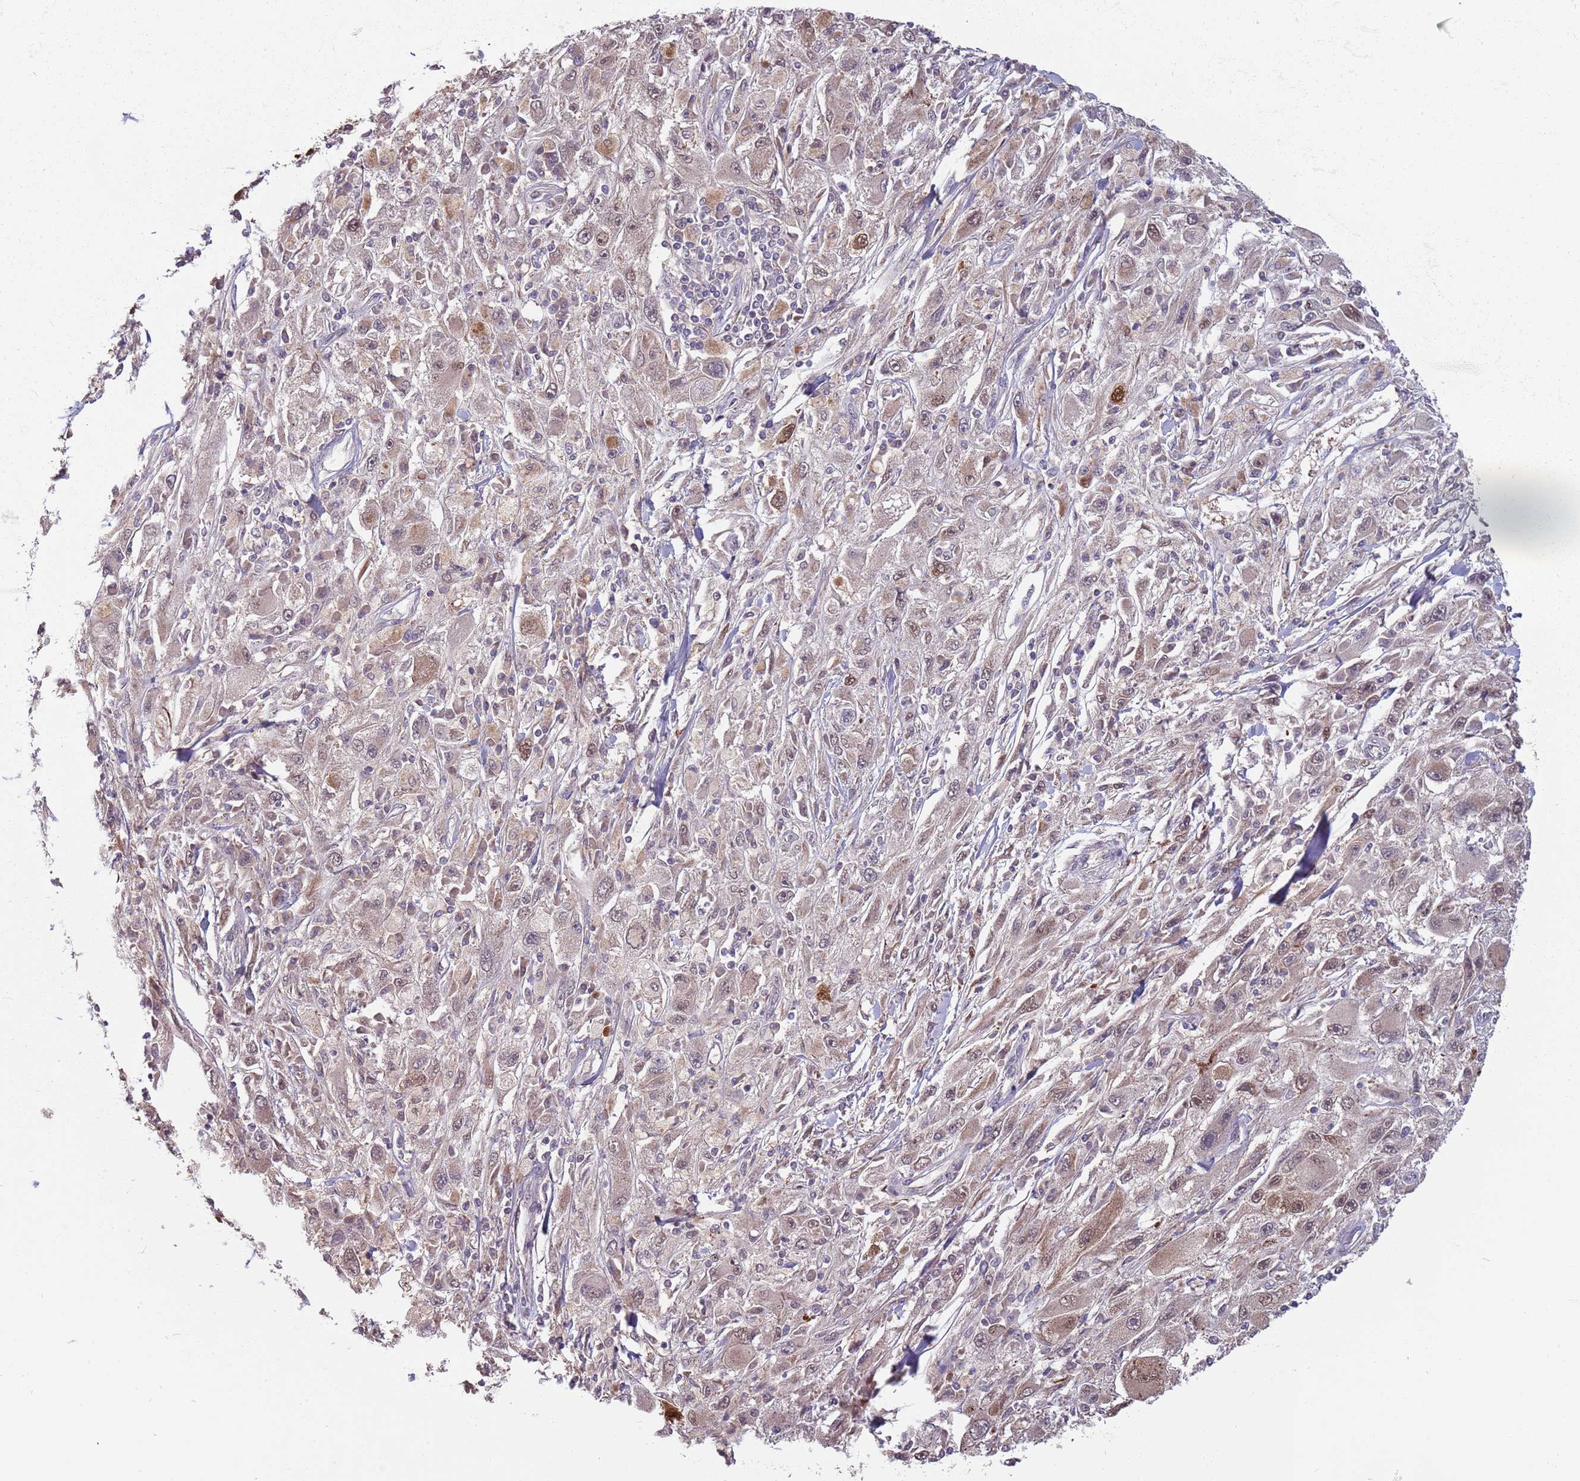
{"staining": {"intensity": "moderate", "quantity": "<25%", "location": "cytoplasmic/membranous,nuclear"}, "tissue": "melanoma", "cell_type": "Tumor cells", "image_type": "cancer", "snomed": [{"axis": "morphology", "description": "Malignant melanoma, Metastatic site"}, {"axis": "topography", "description": "Skin"}], "caption": "Human melanoma stained for a protein (brown) demonstrates moderate cytoplasmic/membranous and nuclear positive expression in about <25% of tumor cells.", "gene": "ZBTB5", "patient": {"sex": "male", "age": 53}}